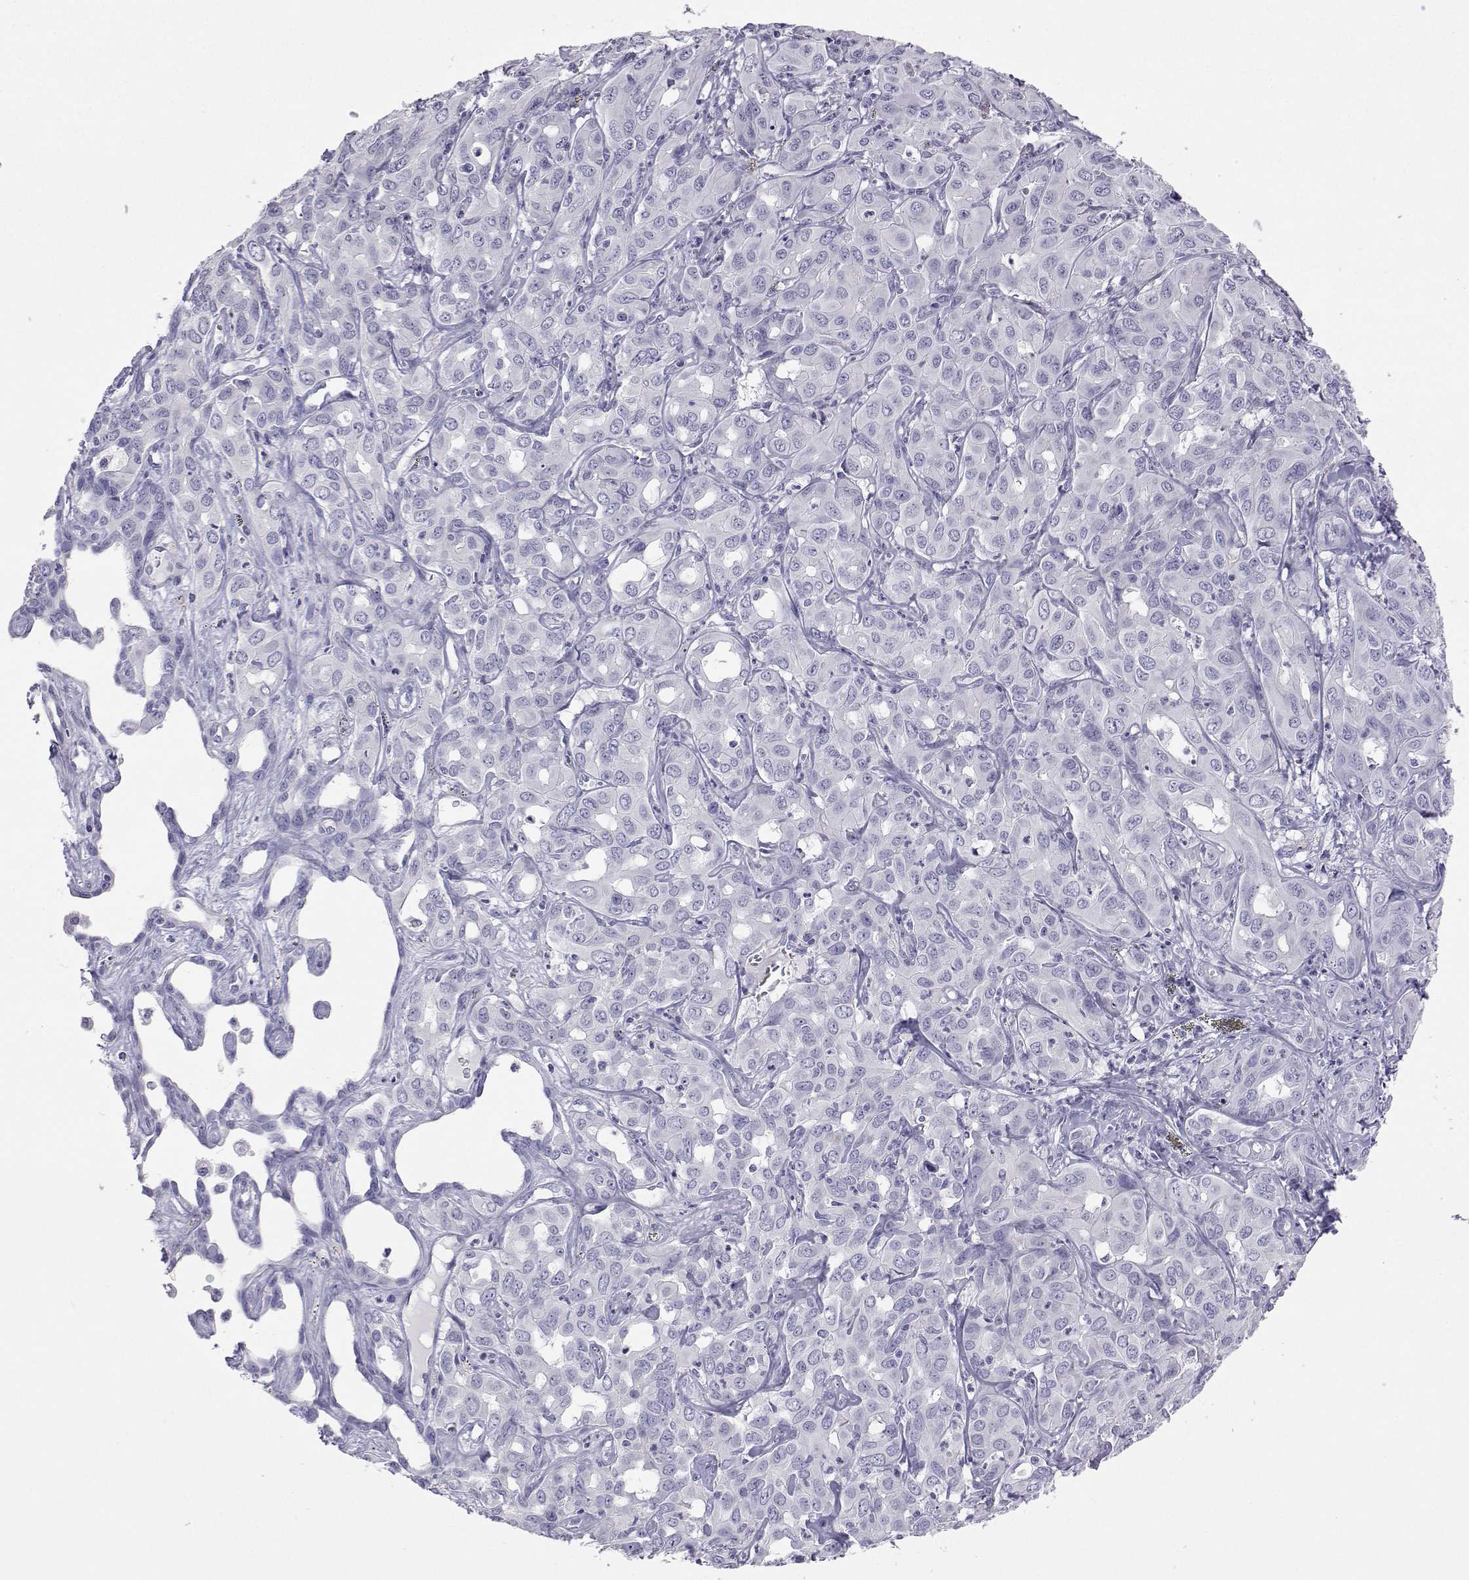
{"staining": {"intensity": "negative", "quantity": "none", "location": "none"}, "tissue": "liver cancer", "cell_type": "Tumor cells", "image_type": "cancer", "snomed": [{"axis": "morphology", "description": "Cholangiocarcinoma"}, {"axis": "topography", "description": "Liver"}], "caption": "This photomicrograph is of cholangiocarcinoma (liver) stained with immunohistochemistry (IHC) to label a protein in brown with the nuclei are counter-stained blue. There is no expression in tumor cells. (DAB (3,3'-diaminobenzidine) immunohistochemistry with hematoxylin counter stain).", "gene": "PLIN4", "patient": {"sex": "female", "age": 60}}